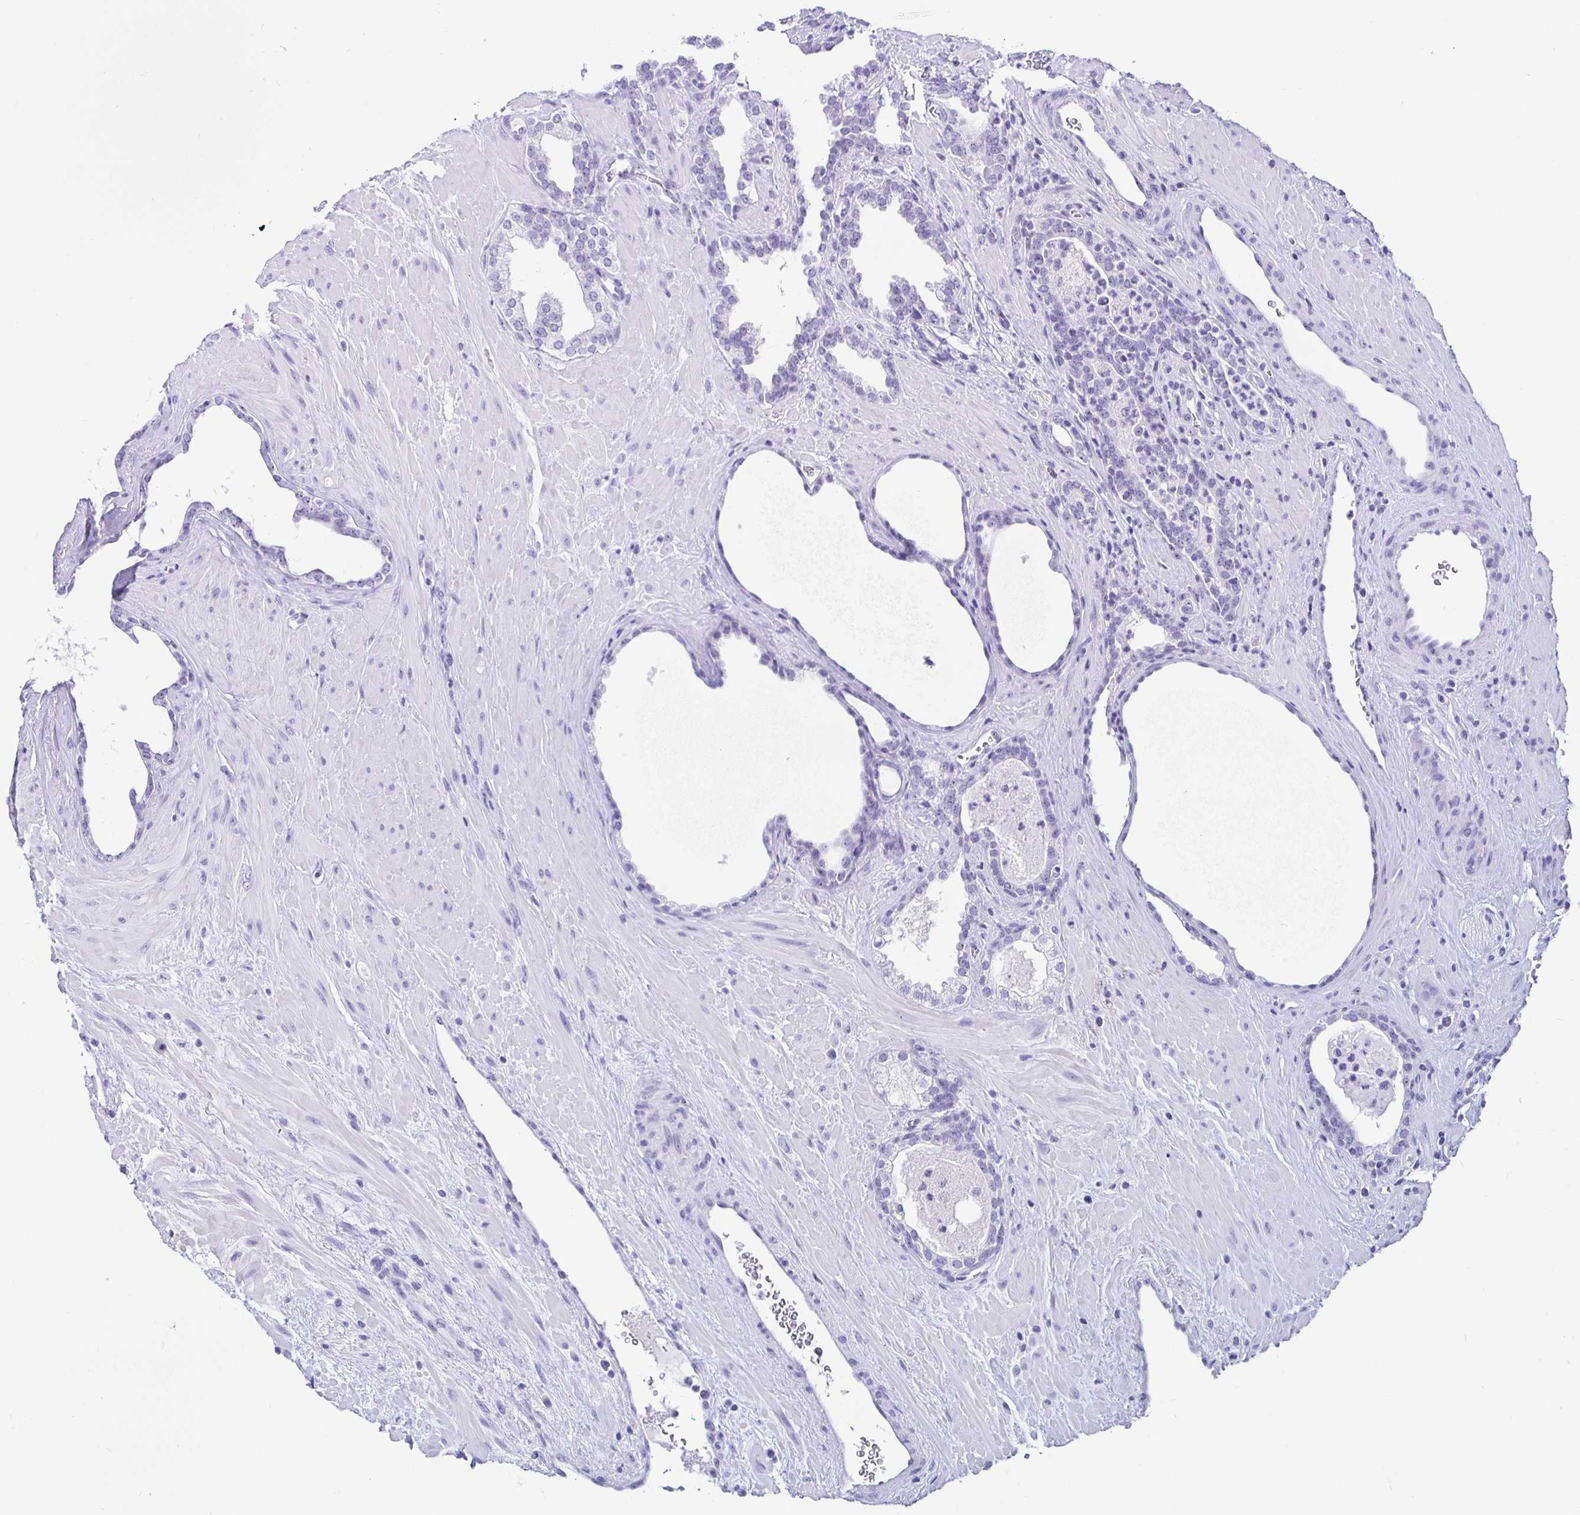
{"staining": {"intensity": "negative", "quantity": "none", "location": "none"}, "tissue": "prostate cancer", "cell_type": "Tumor cells", "image_type": "cancer", "snomed": [{"axis": "morphology", "description": "Adenocarcinoma, Low grade"}, {"axis": "topography", "description": "Prostate"}], "caption": "This is an immunohistochemistry (IHC) histopathology image of human low-grade adenocarcinoma (prostate). There is no expression in tumor cells.", "gene": "PRAMEF19", "patient": {"sex": "male", "age": 62}}